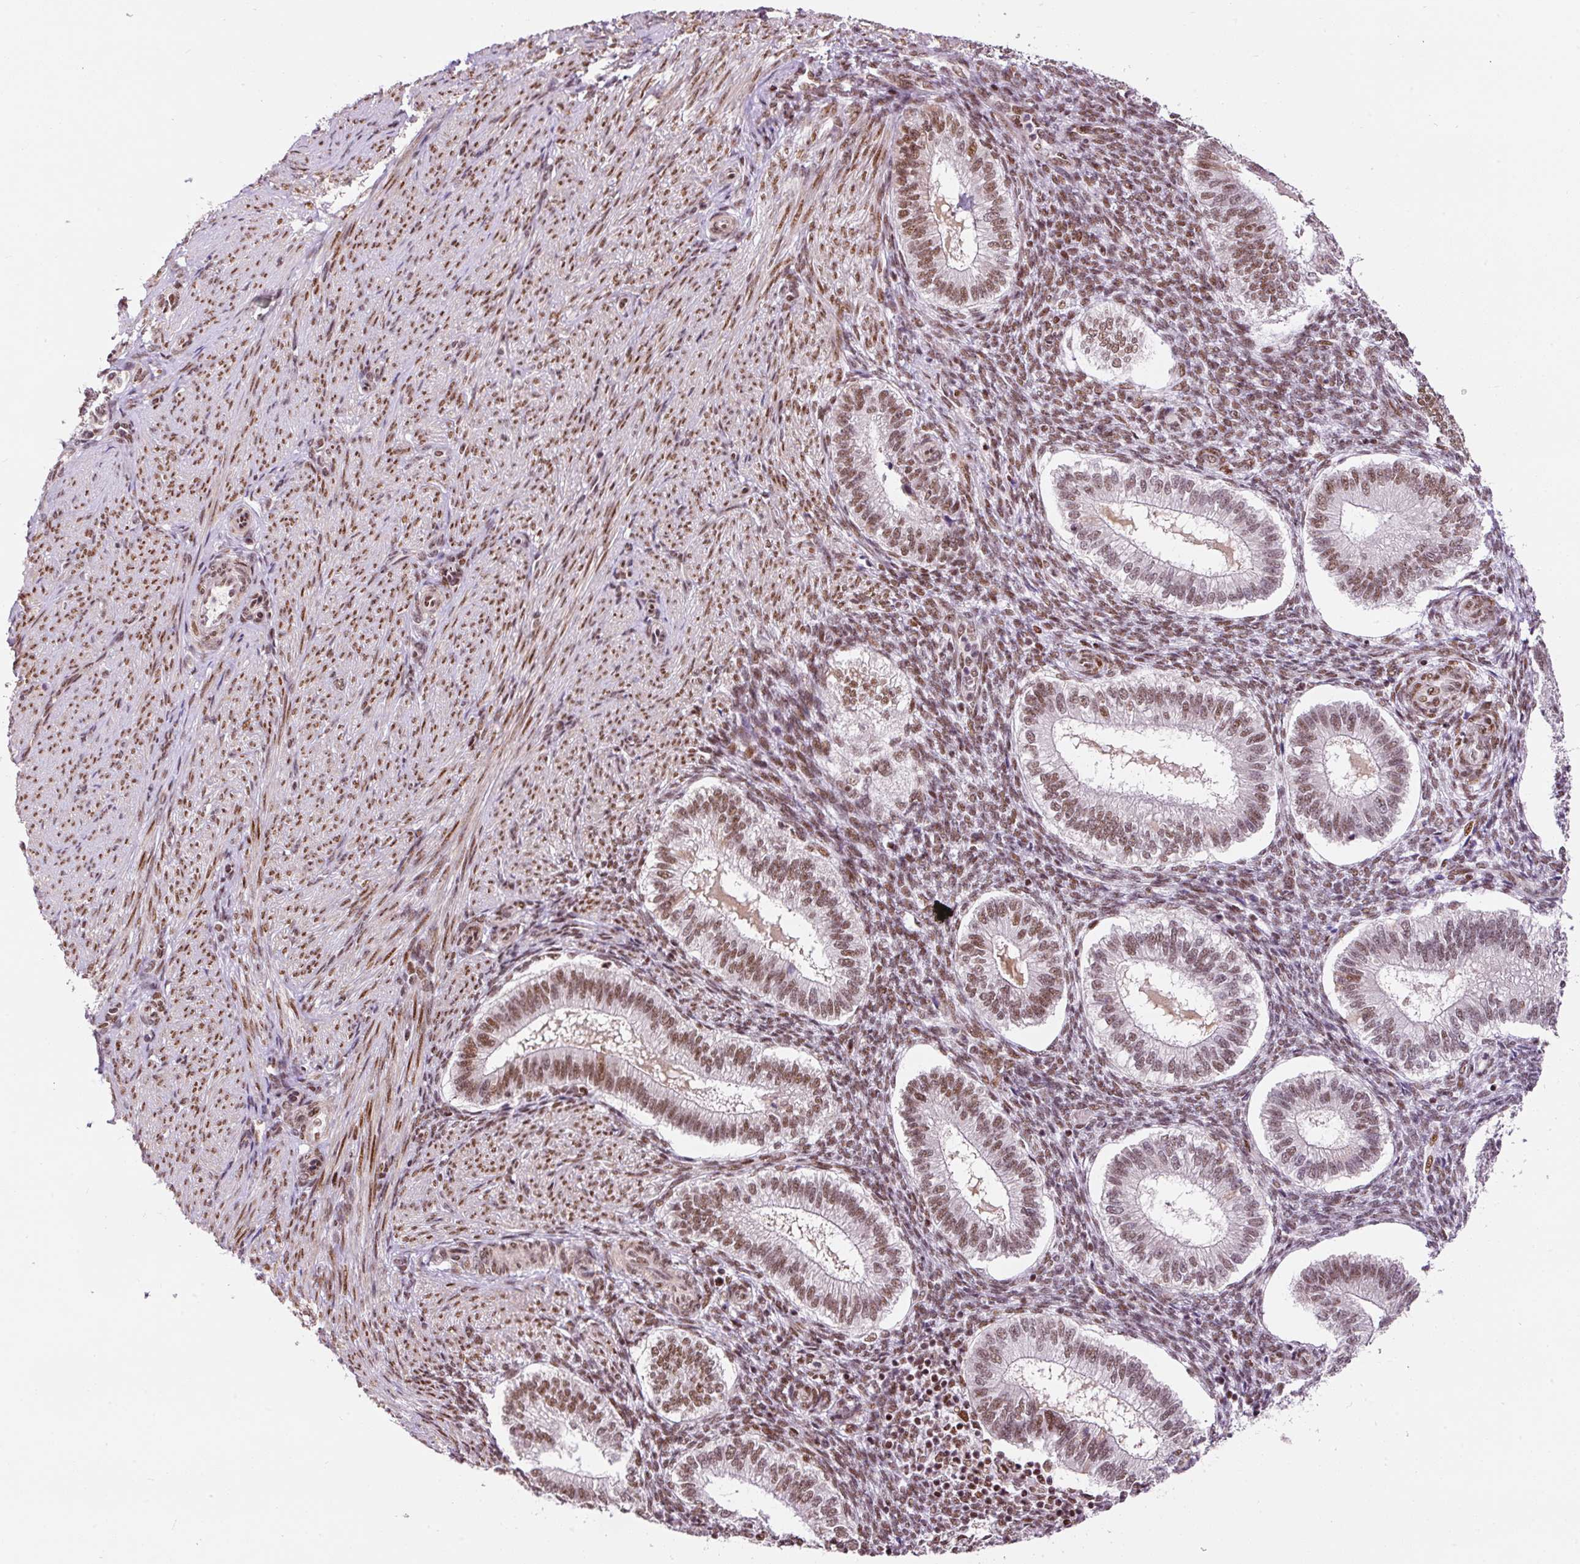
{"staining": {"intensity": "strong", "quantity": ">75%", "location": "nuclear"}, "tissue": "endometrium", "cell_type": "Cells in endometrial stroma", "image_type": "normal", "snomed": [{"axis": "morphology", "description": "Normal tissue, NOS"}, {"axis": "topography", "description": "Endometrium"}], "caption": "Approximately >75% of cells in endometrial stroma in unremarkable endometrium show strong nuclear protein expression as visualized by brown immunohistochemical staining.", "gene": "HNRNPC", "patient": {"sex": "female", "age": 25}}